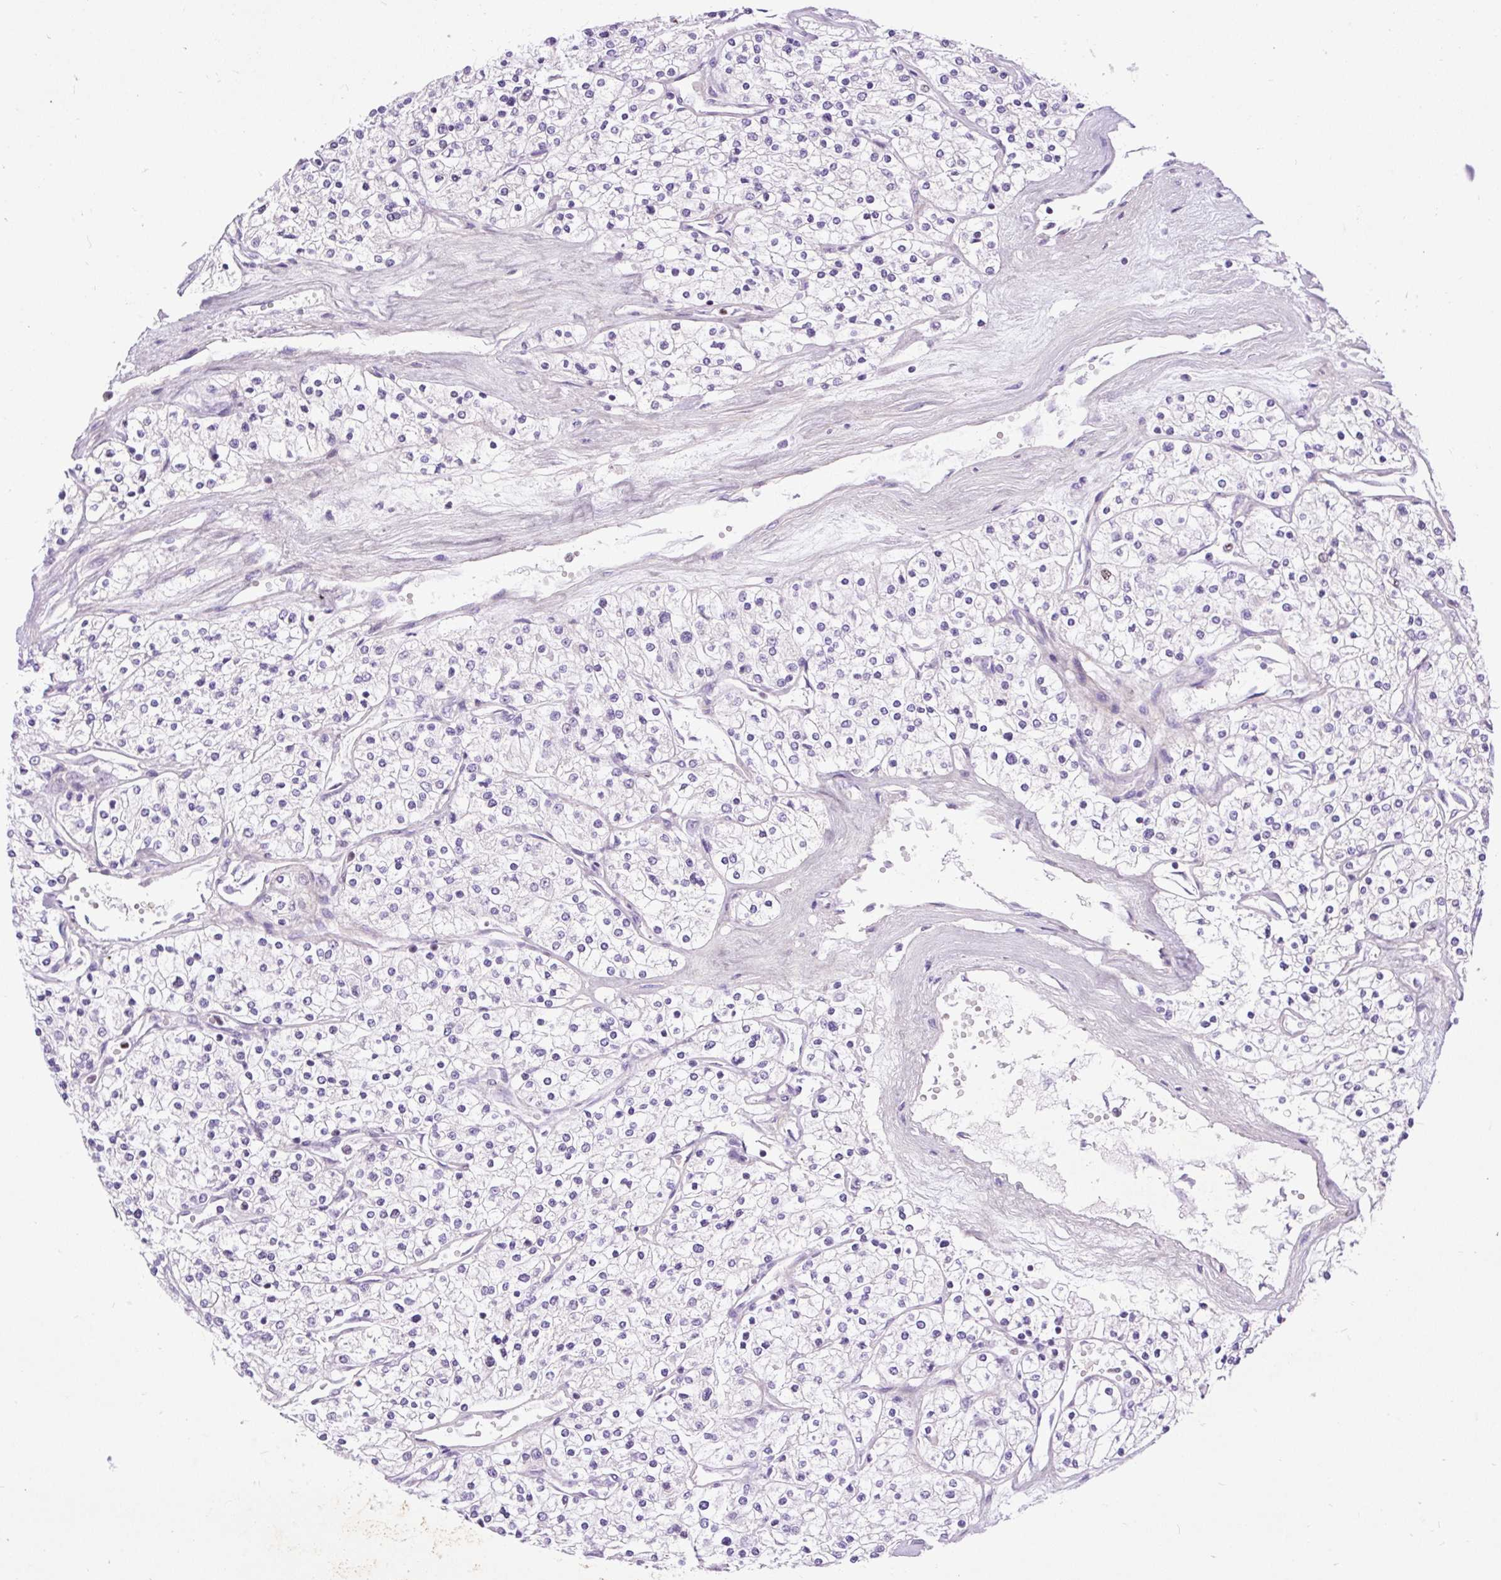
{"staining": {"intensity": "negative", "quantity": "none", "location": "none"}, "tissue": "renal cancer", "cell_type": "Tumor cells", "image_type": "cancer", "snomed": [{"axis": "morphology", "description": "Adenocarcinoma, NOS"}, {"axis": "topography", "description": "Kidney"}], "caption": "The immunohistochemistry image has no significant expression in tumor cells of renal cancer tissue.", "gene": "SPC24", "patient": {"sex": "male", "age": 80}}